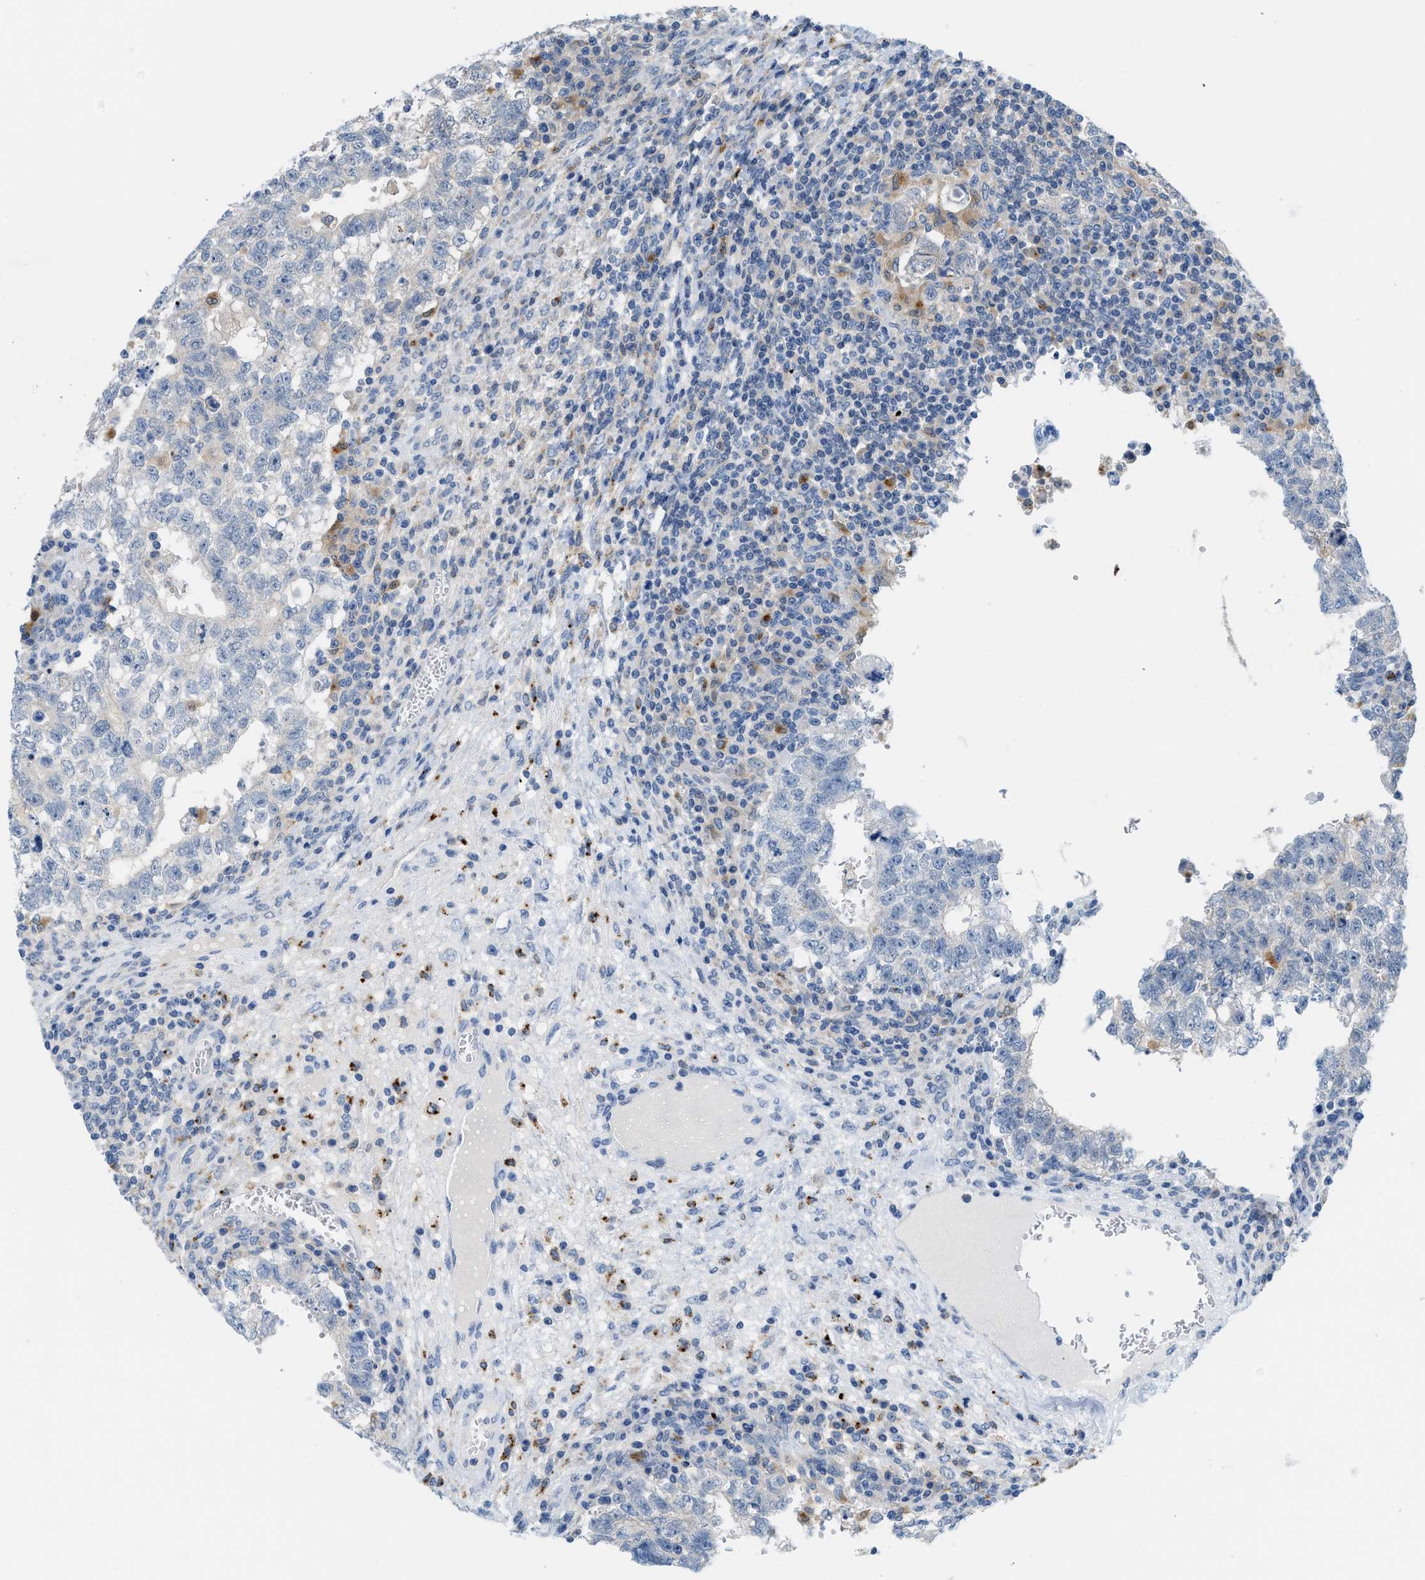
{"staining": {"intensity": "negative", "quantity": "none", "location": "none"}, "tissue": "testis cancer", "cell_type": "Tumor cells", "image_type": "cancer", "snomed": [{"axis": "morphology", "description": "Seminoma, NOS"}, {"axis": "morphology", "description": "Carcinoma, Embryonal, NOS"}, {"axis": "topography", "description": "Testis"}], "caption": "IHC micrograph of neoplastic tissue: human testis cancer (embryonal carcinoma) stained with DAB (3,3'-diaminobenzidine) shows no significant protein staining in tumor cells.", "gene": "CSTB", "patient": {"sex": "male", "age": 38}}